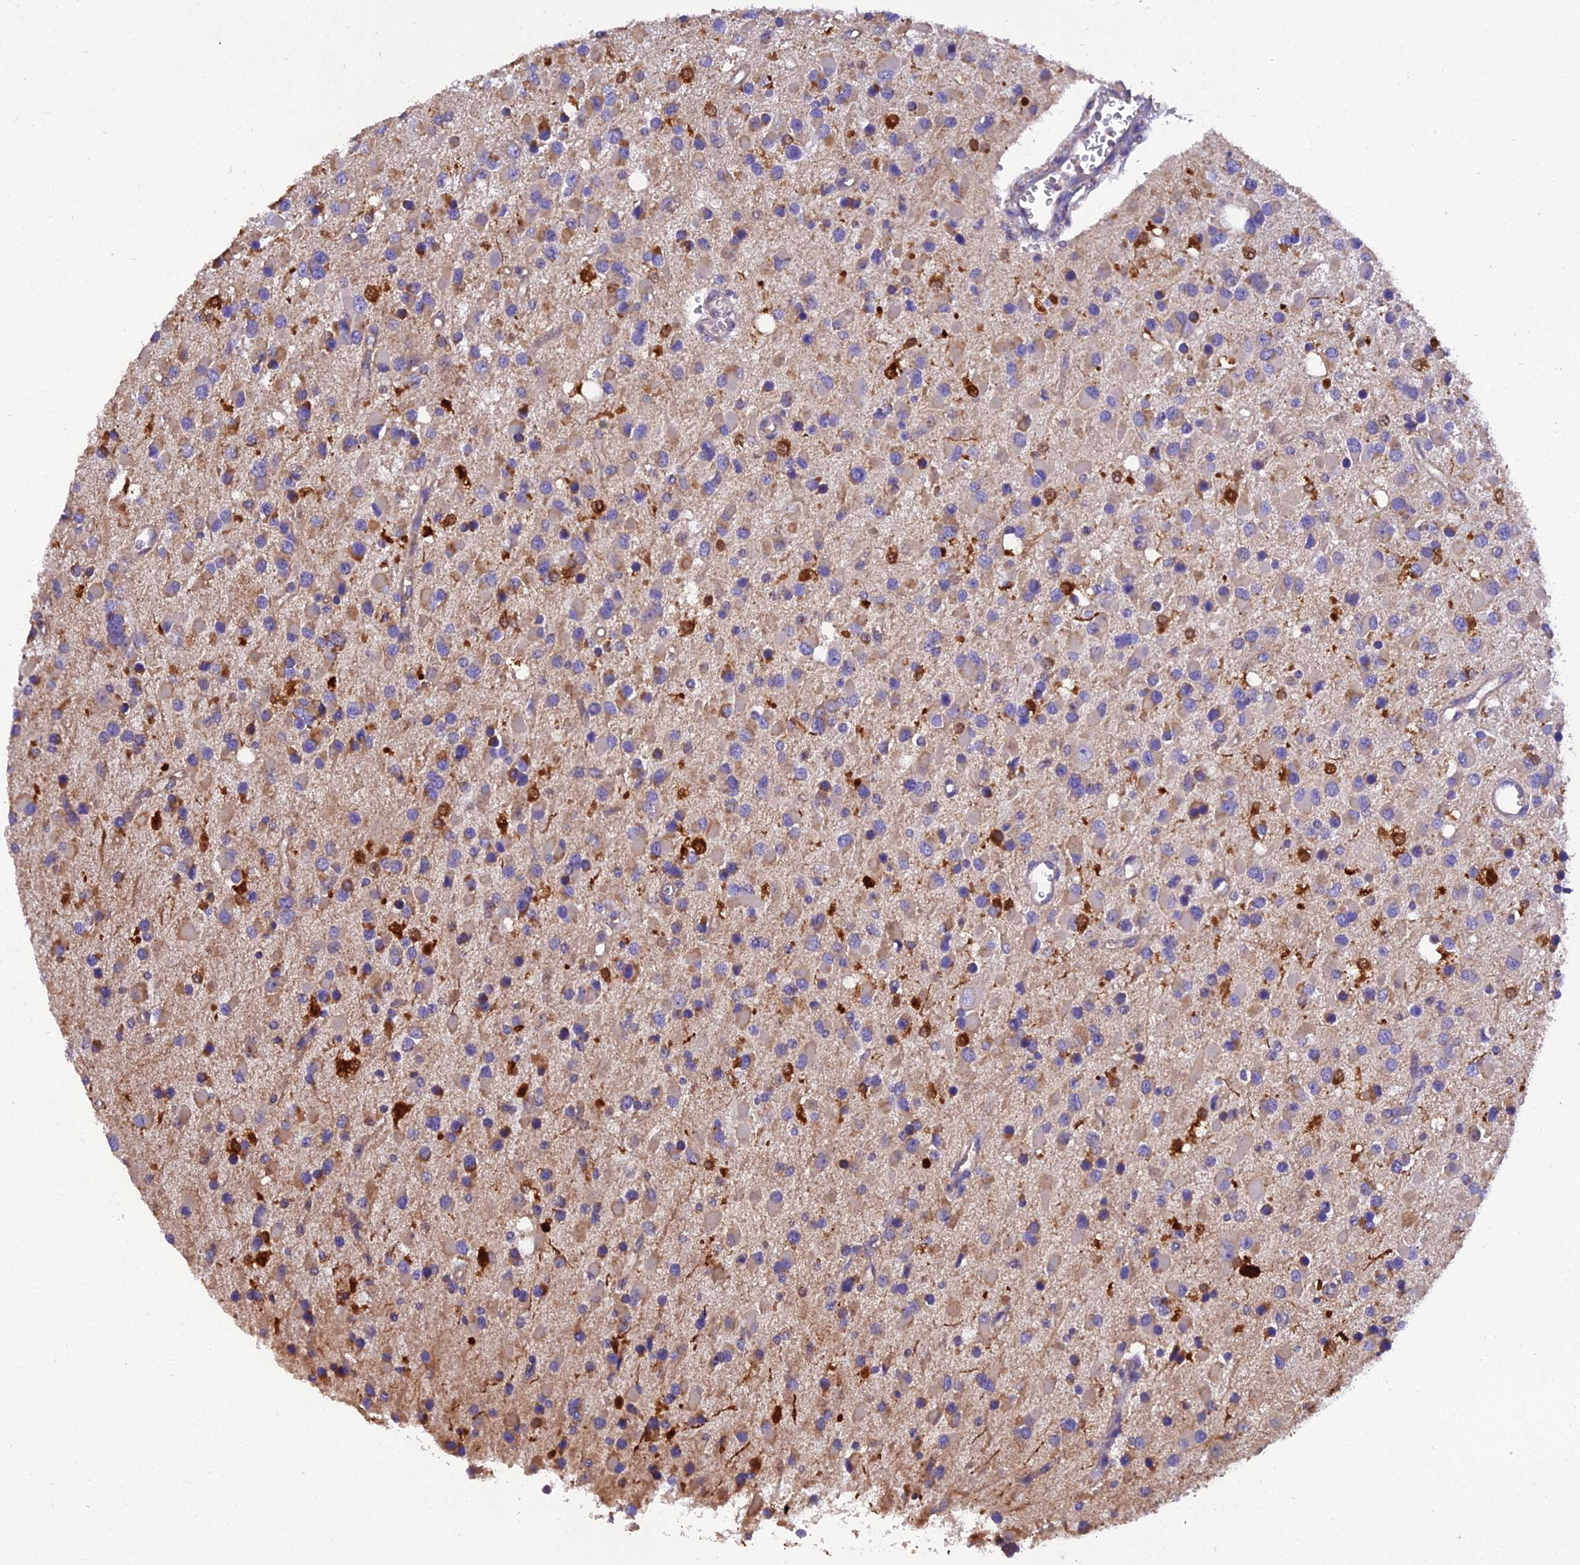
{"staining": {"intensity": "negative", "quantity": "none", "location": "none"}, "tissue": "glioma", "cell_type": "Tumor cells", "image_type": "cancer", "snomed": [{"axis": "morphology", "description": "Glioma, malignant, High grade"}, {"axis": "topography", "description": "Brain"}], "caption": "There is no significant staining in tumor cells of glioma.", "gene": "GPD1", "patient": {"sex": "male", "age": 53}}